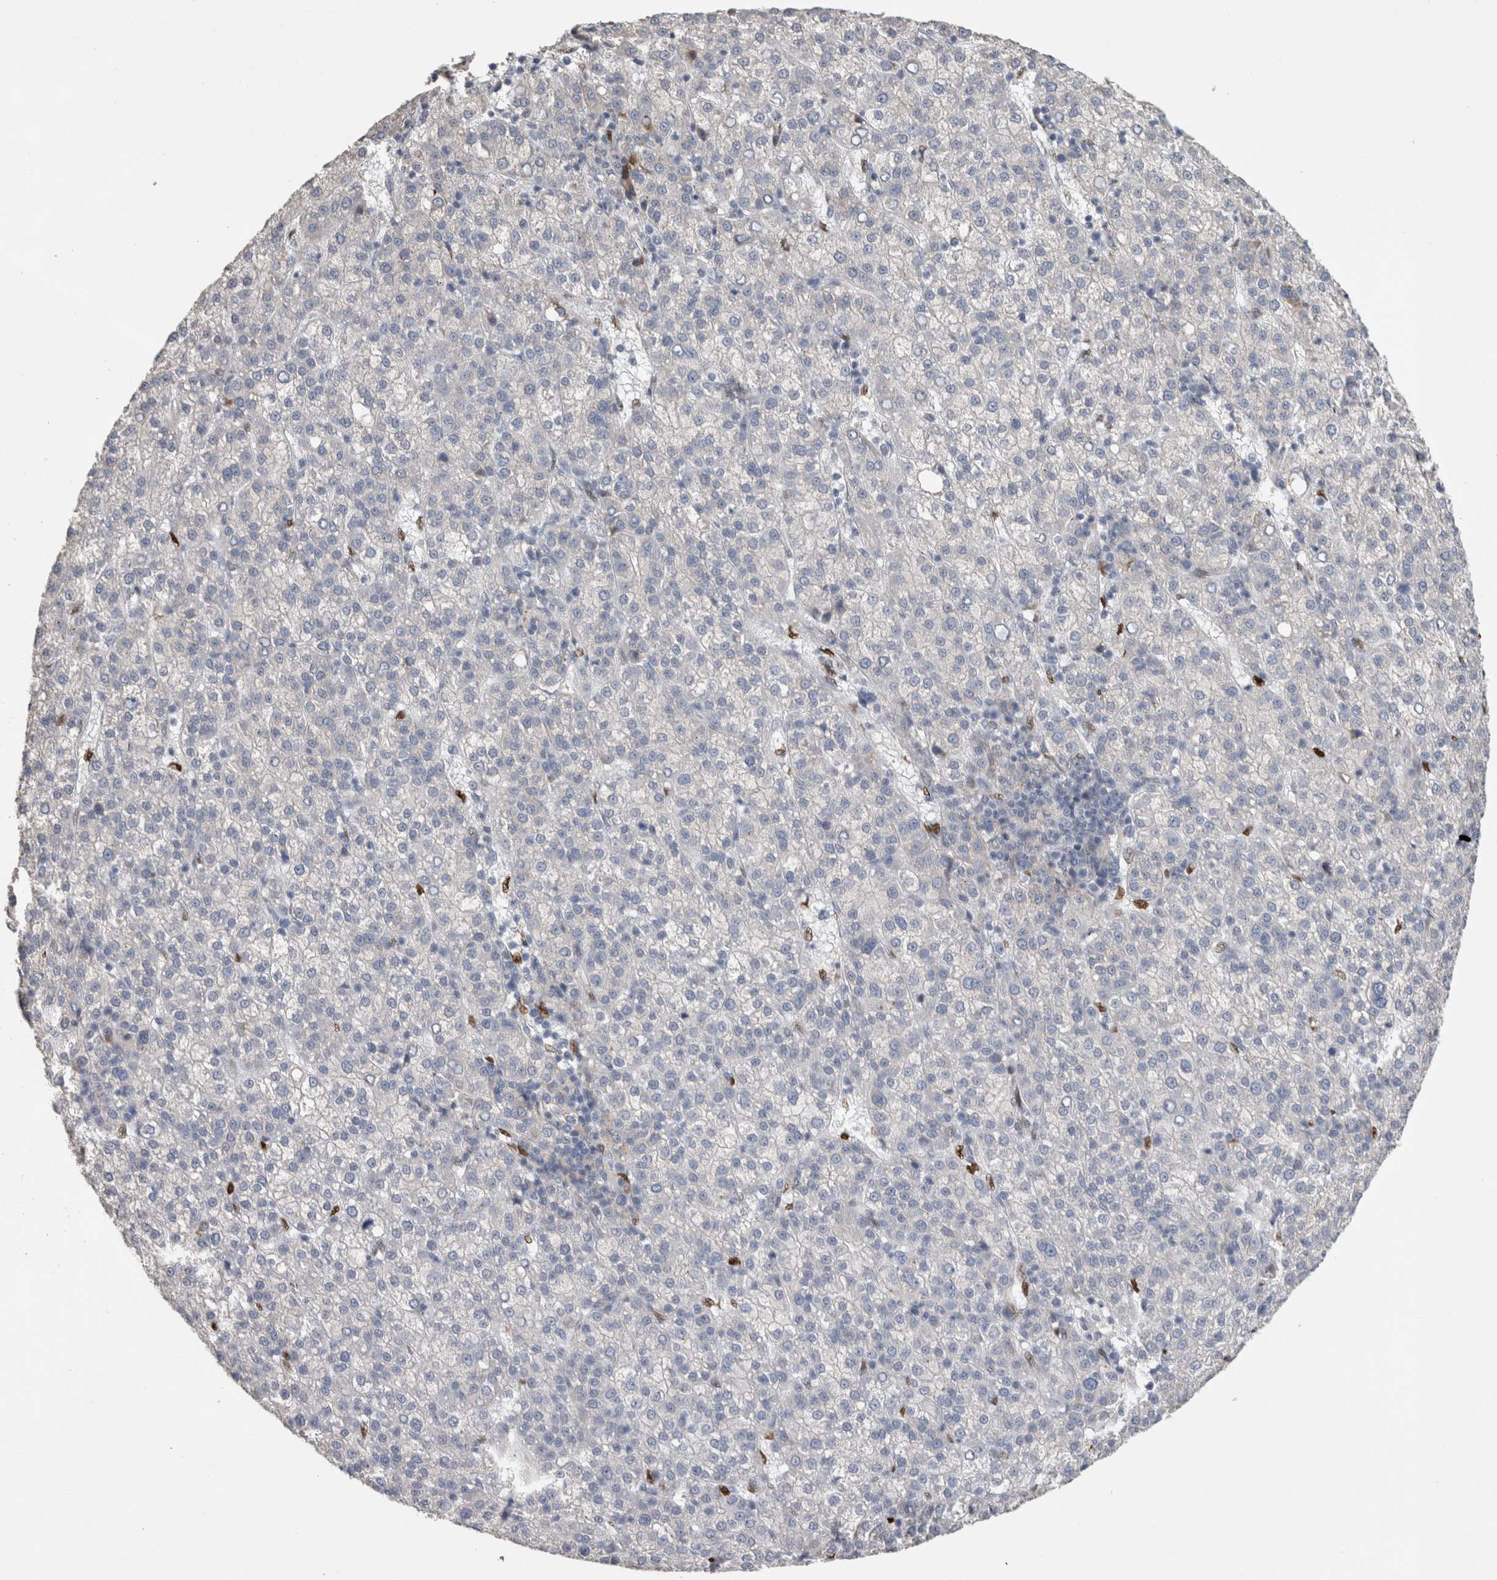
{"staining": {"intensity": "negative", "quantity": "none", "location": "none"}, "tissue": "liver cancer", "cell_type": "Tumor cells", "image_type": "cancer", "snomed": [{"axis": "morphology", "description": "Carcinoma, Hepatocellular, NOS"}, {"axis": "topography", "description": "Liver"}], "caption": "This is an IHC image of liver cancer. There is no positivity in tumor cells.", "gene": "IL33", "patient": {"sex": "female", "age": 58}}